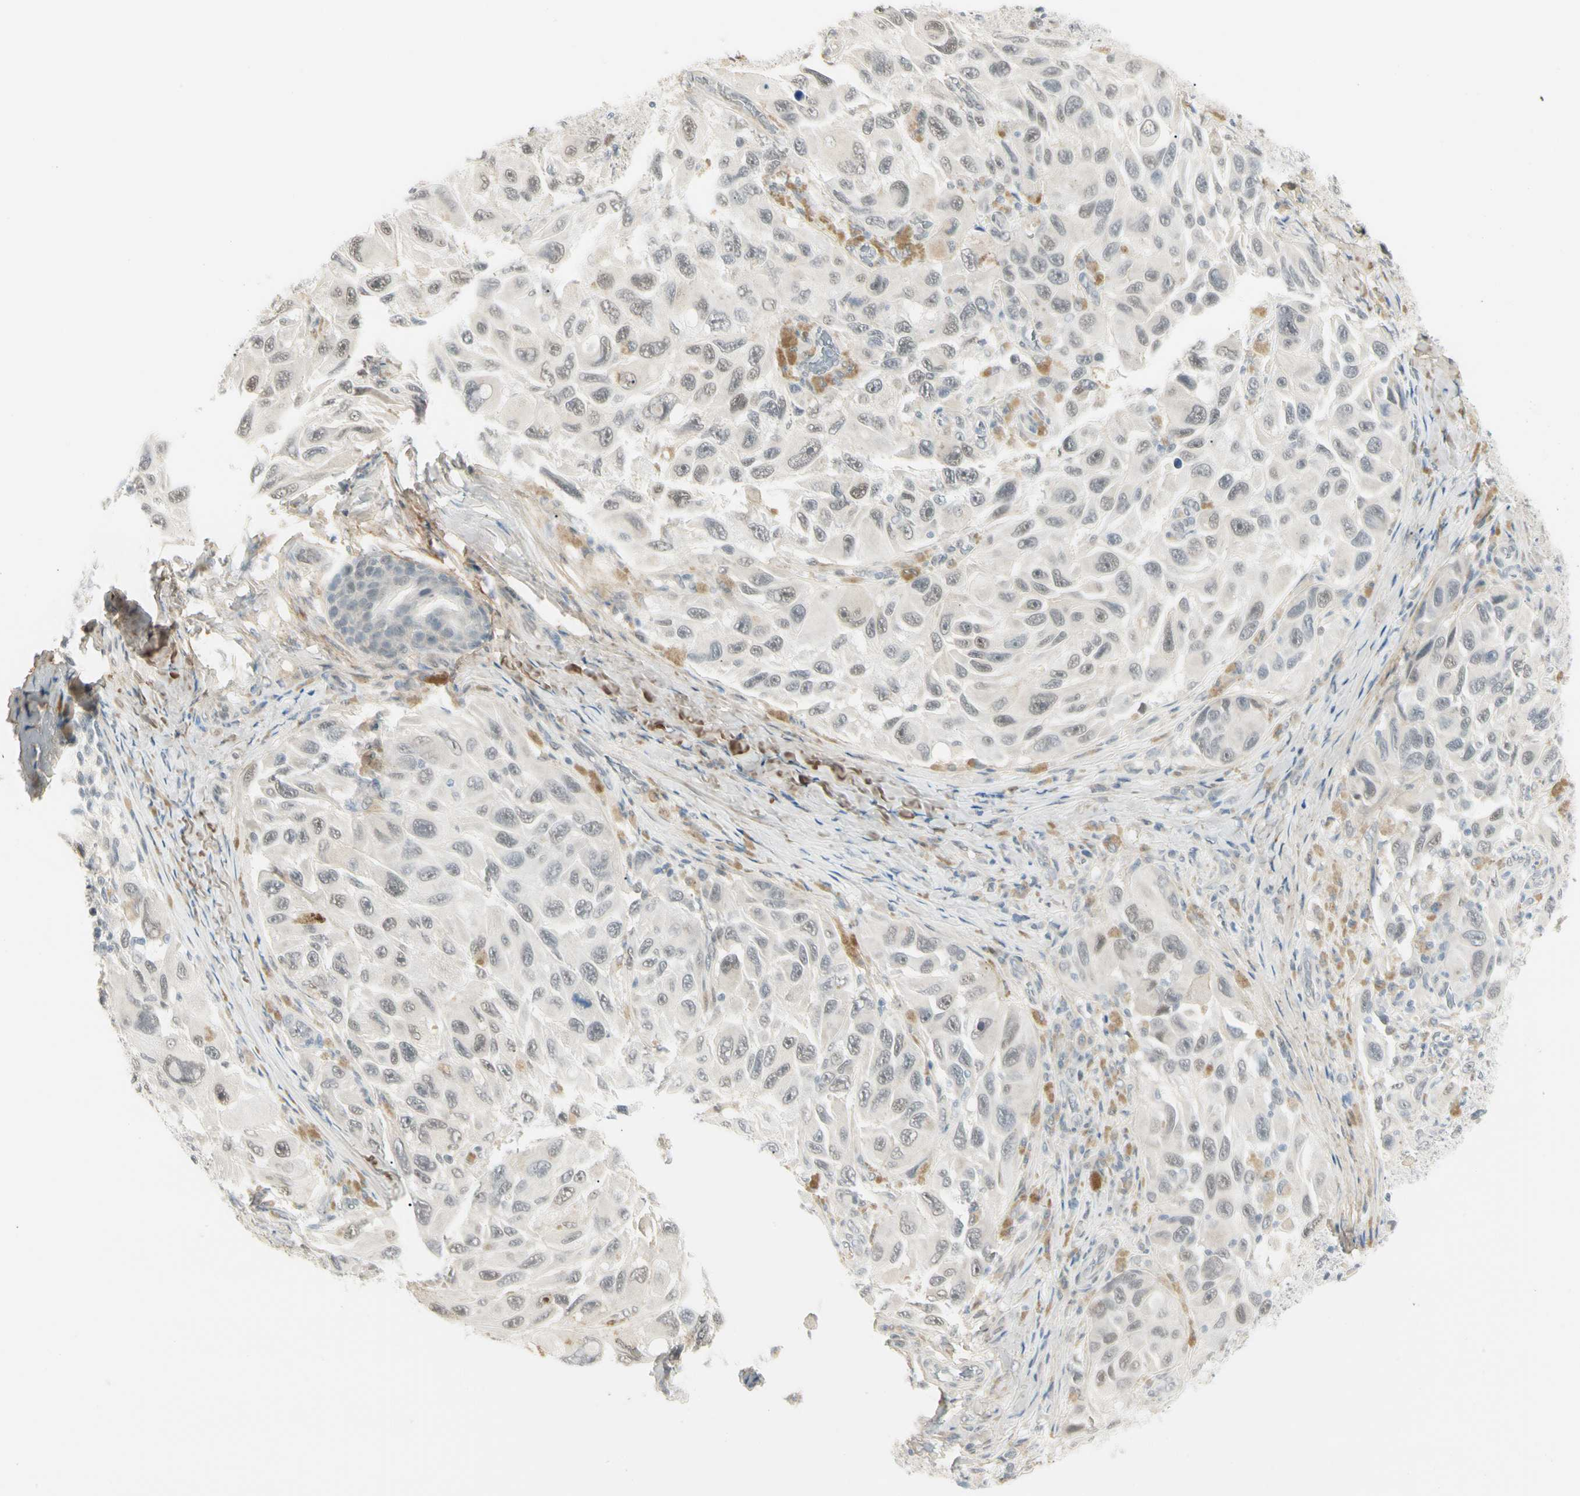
{"staining": {"intensity": "weak", "quantity": "25%-75%", "location": "nuclear"}, "tissue": "melanoma", "cell_type": "Tumor cells", "image_type": "cancer", "snomed": [{"axis": "morphology", "description": "Malignant melanoma, NOS"}, {"axis": "topography", "description": "Skin"}], "caption": "Immunohistochemistry photomicrograph of melanoma stained for a protein (brown), which reveals low levels of weak nuclear positivity in approximately 25%-75% of tumor cells.", "gene": "ASPN", "patient": {"sex": "female", "age": 73}}